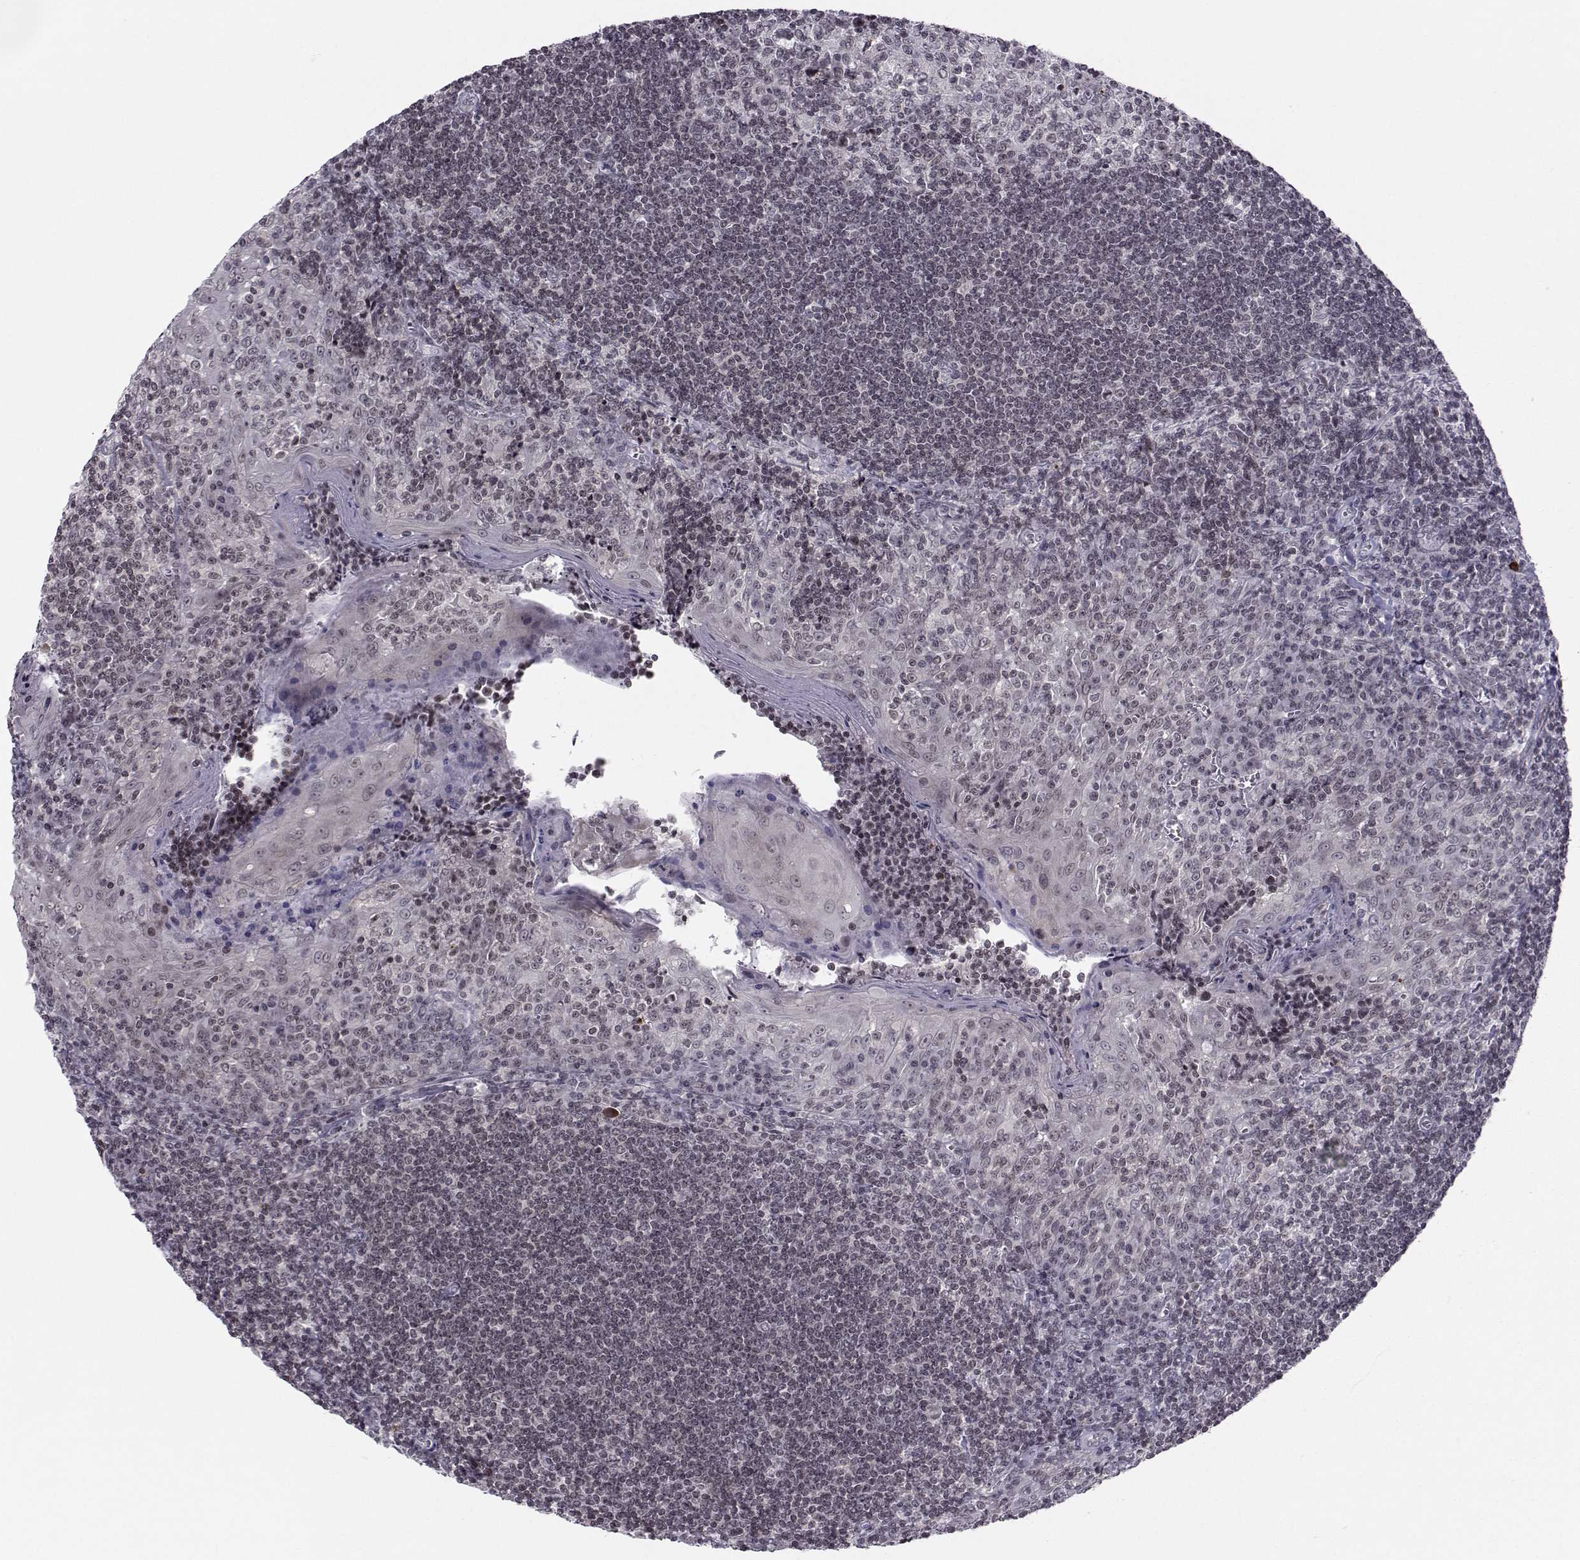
{"staining": {"intensity": "negative", "quantity": "none", "location": "none"}, "tissue": "tonsil", "cell_type": "Germinal center cells", "image_type": "normal", "snomed": [{"axis": "morphology", "description": "Normal tissue, NOS"}, {"axis": "topography", "description": "Tonsil"}], "caption": "Tonsil stained for a protein using immunohistochemistry (IHC) displays no expression germinal center cells.", "gene": "MARCHF4", "patient": {"sex": "male", "age": 33}}